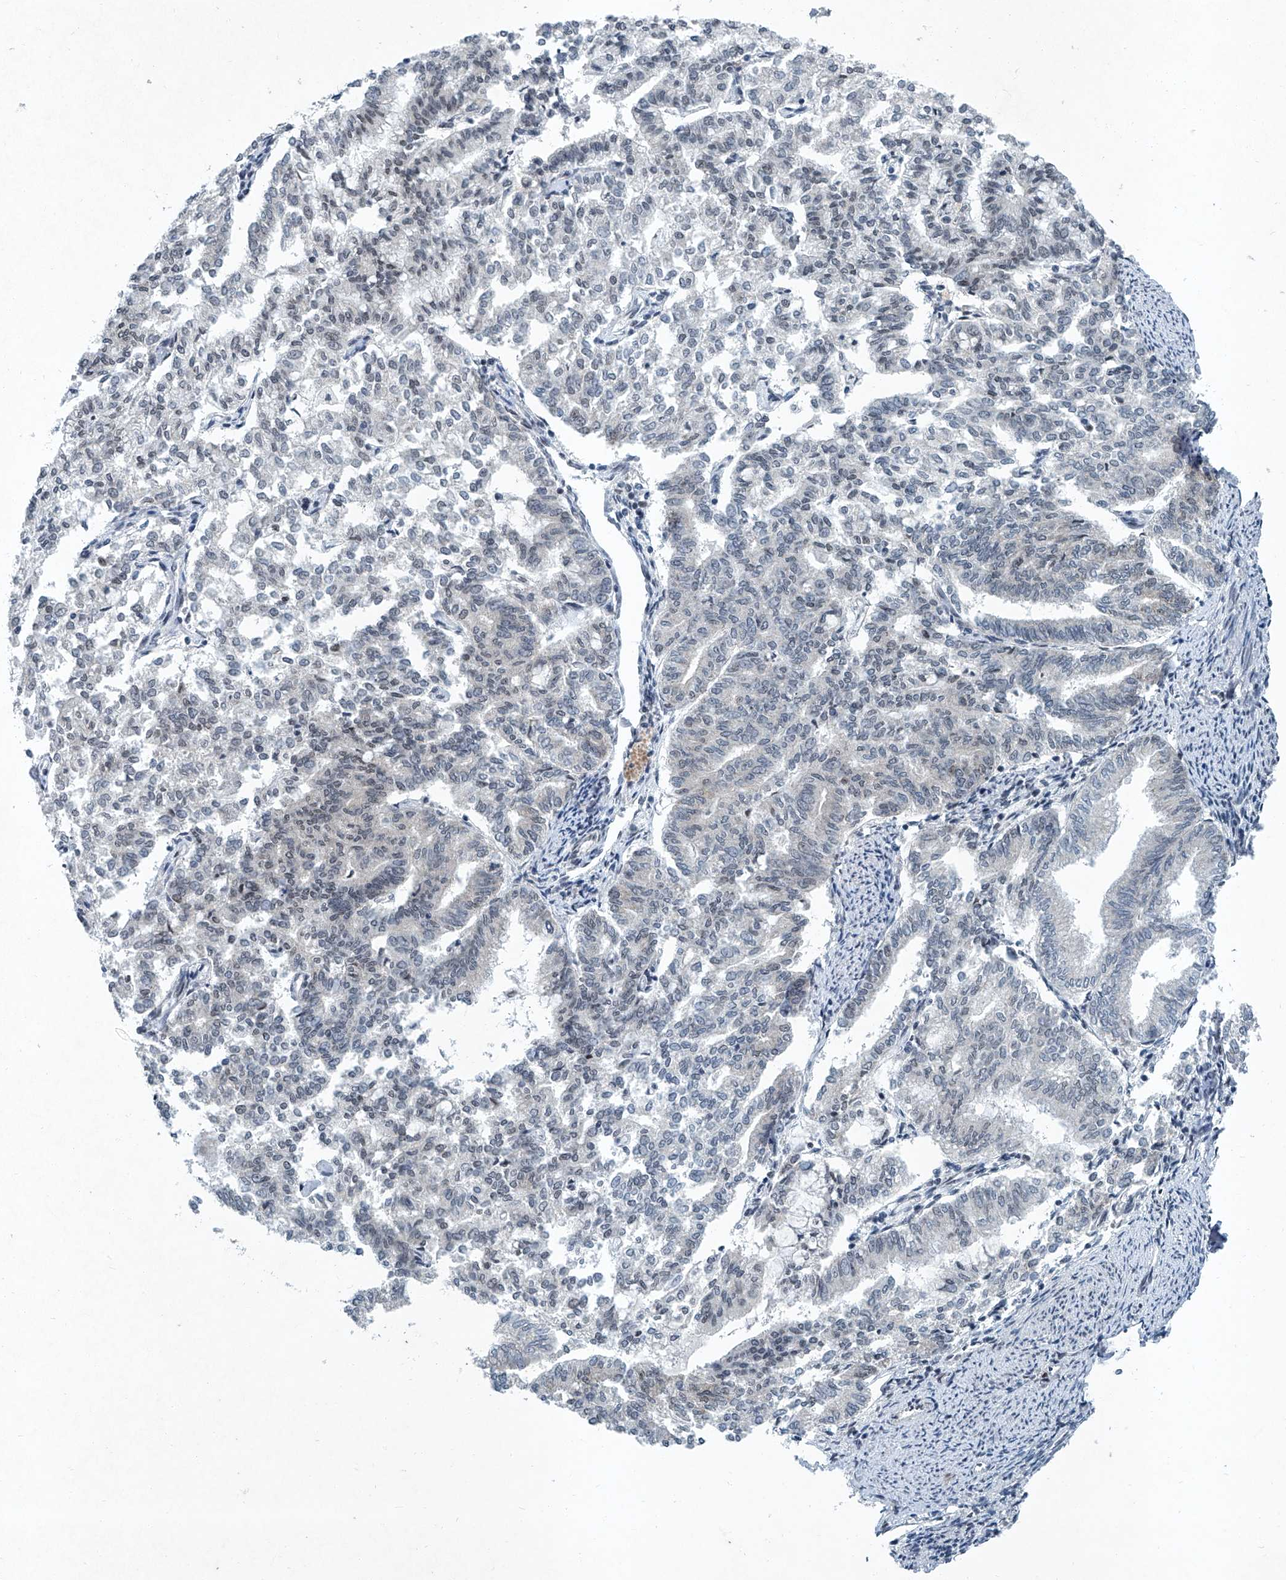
{"staining": {"intensity": "negative", "quantity": "none", "location": "none"}, "tissue": "endometrial cancer", "cell_type": "Tumor cells", "image_type": "cancer", "snomed": [{"axis": "morphology", "description": "Adenocarcinoma, NOS"}, {"axis": "topography", "description": "Endometrium"}], "caption": "The image demonstrates no significant staining in tumor cells of endometrial adenocarcinoma.", "gene": "TFDP1", "patient": {"sex": "female", "age": 79}}